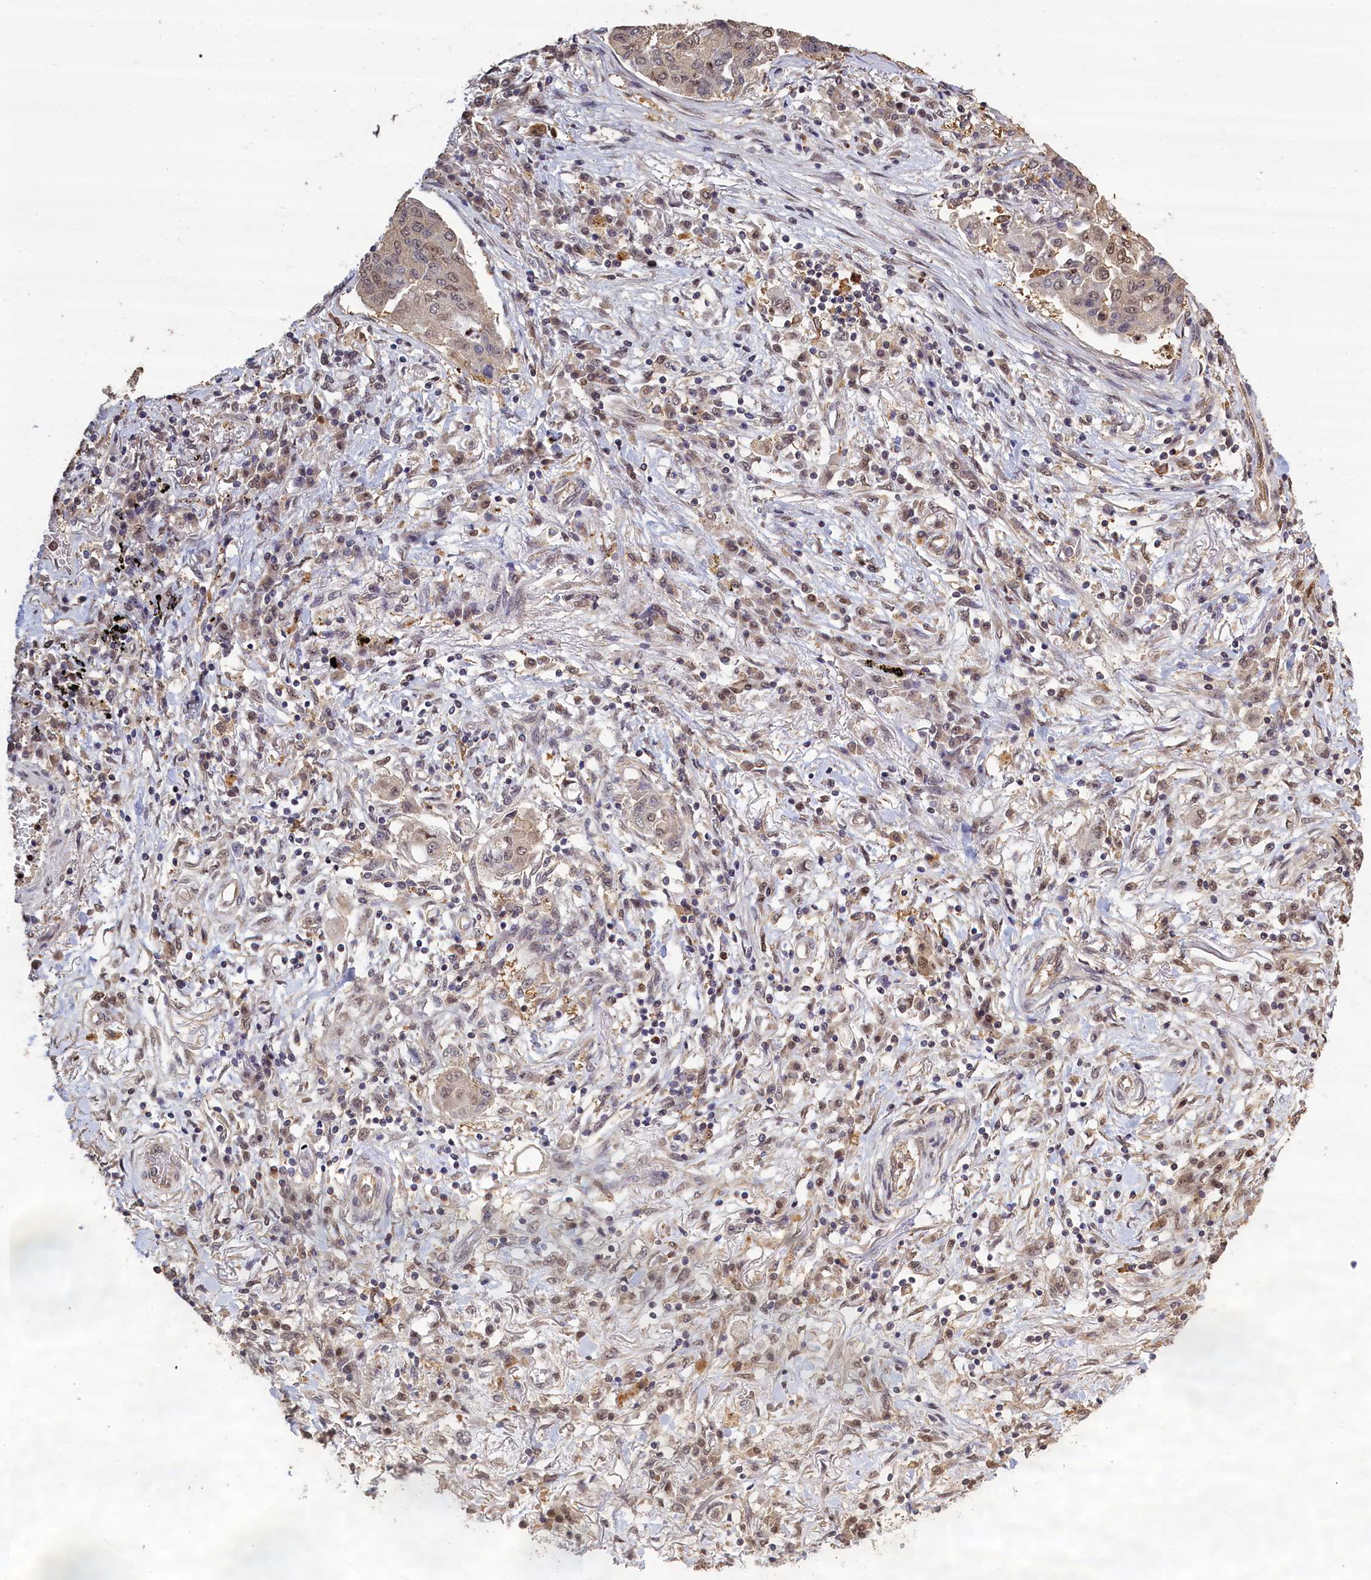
{"staining": {"intensity": "weak", "quantity": "25%-75%", "location": "cytoplasmic/membranous,nuclear"}, "tissue": "lung cancer", "cell_type": "Tumor cells", "image_type": "cancer", "snomed": [{"axis": "morphology", "description": "Squamous cell carcinoma, NOS"}, {"axis": "topography", "description": "Lung"}], "caption": "This is an image of immunohistochemistry staining of squamous cell carcinoma (lung), which shows weak positivity in the cytoplasmic/membranous and nuclear of tumor cells.", "gene": "UCHL3", "patient": {"sex": "male", "age": 74}}